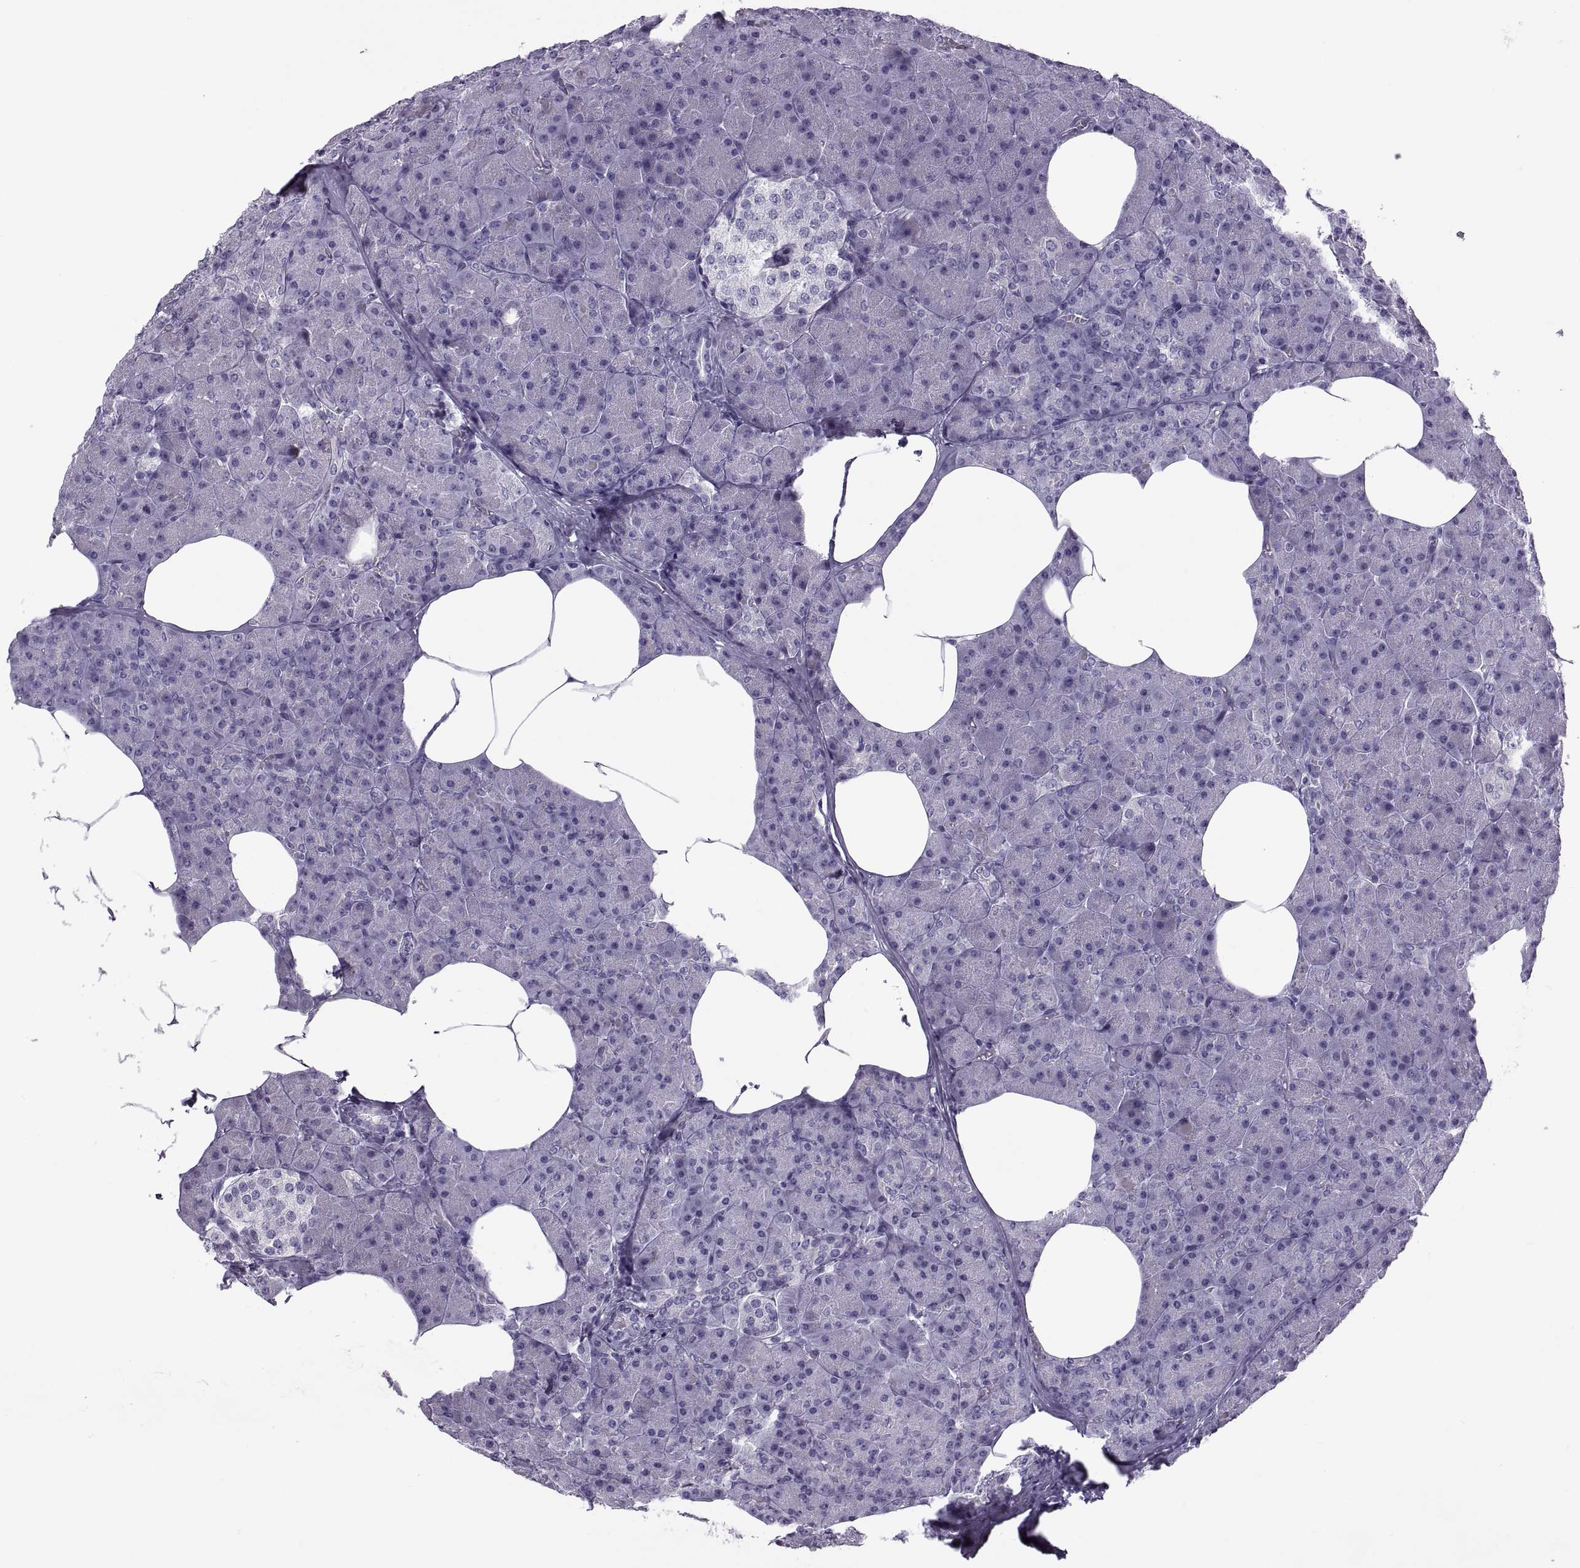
{"staining": {"intensity": "negative", "quantity": "none", "location": "none"}, "tissue": "pancreas", "cell_type": "Exocrine glandular cells", "image_type": "normal", "snomed": [{"axis": "morphology", "description": "Normal tissue, NOS"}, {"axis": "topography", "description": "Pancreas"}], "caption": "A photomicrograph of human pancreas is negative for staining in exocrine glandular cells. (DAB (3,3'-diaminobenzidine) immunohistochemistry visualized using brightfield microscopy, high magnification).", "gene": "RLBP1", "patient": {"sex": "female", "age": 45}}